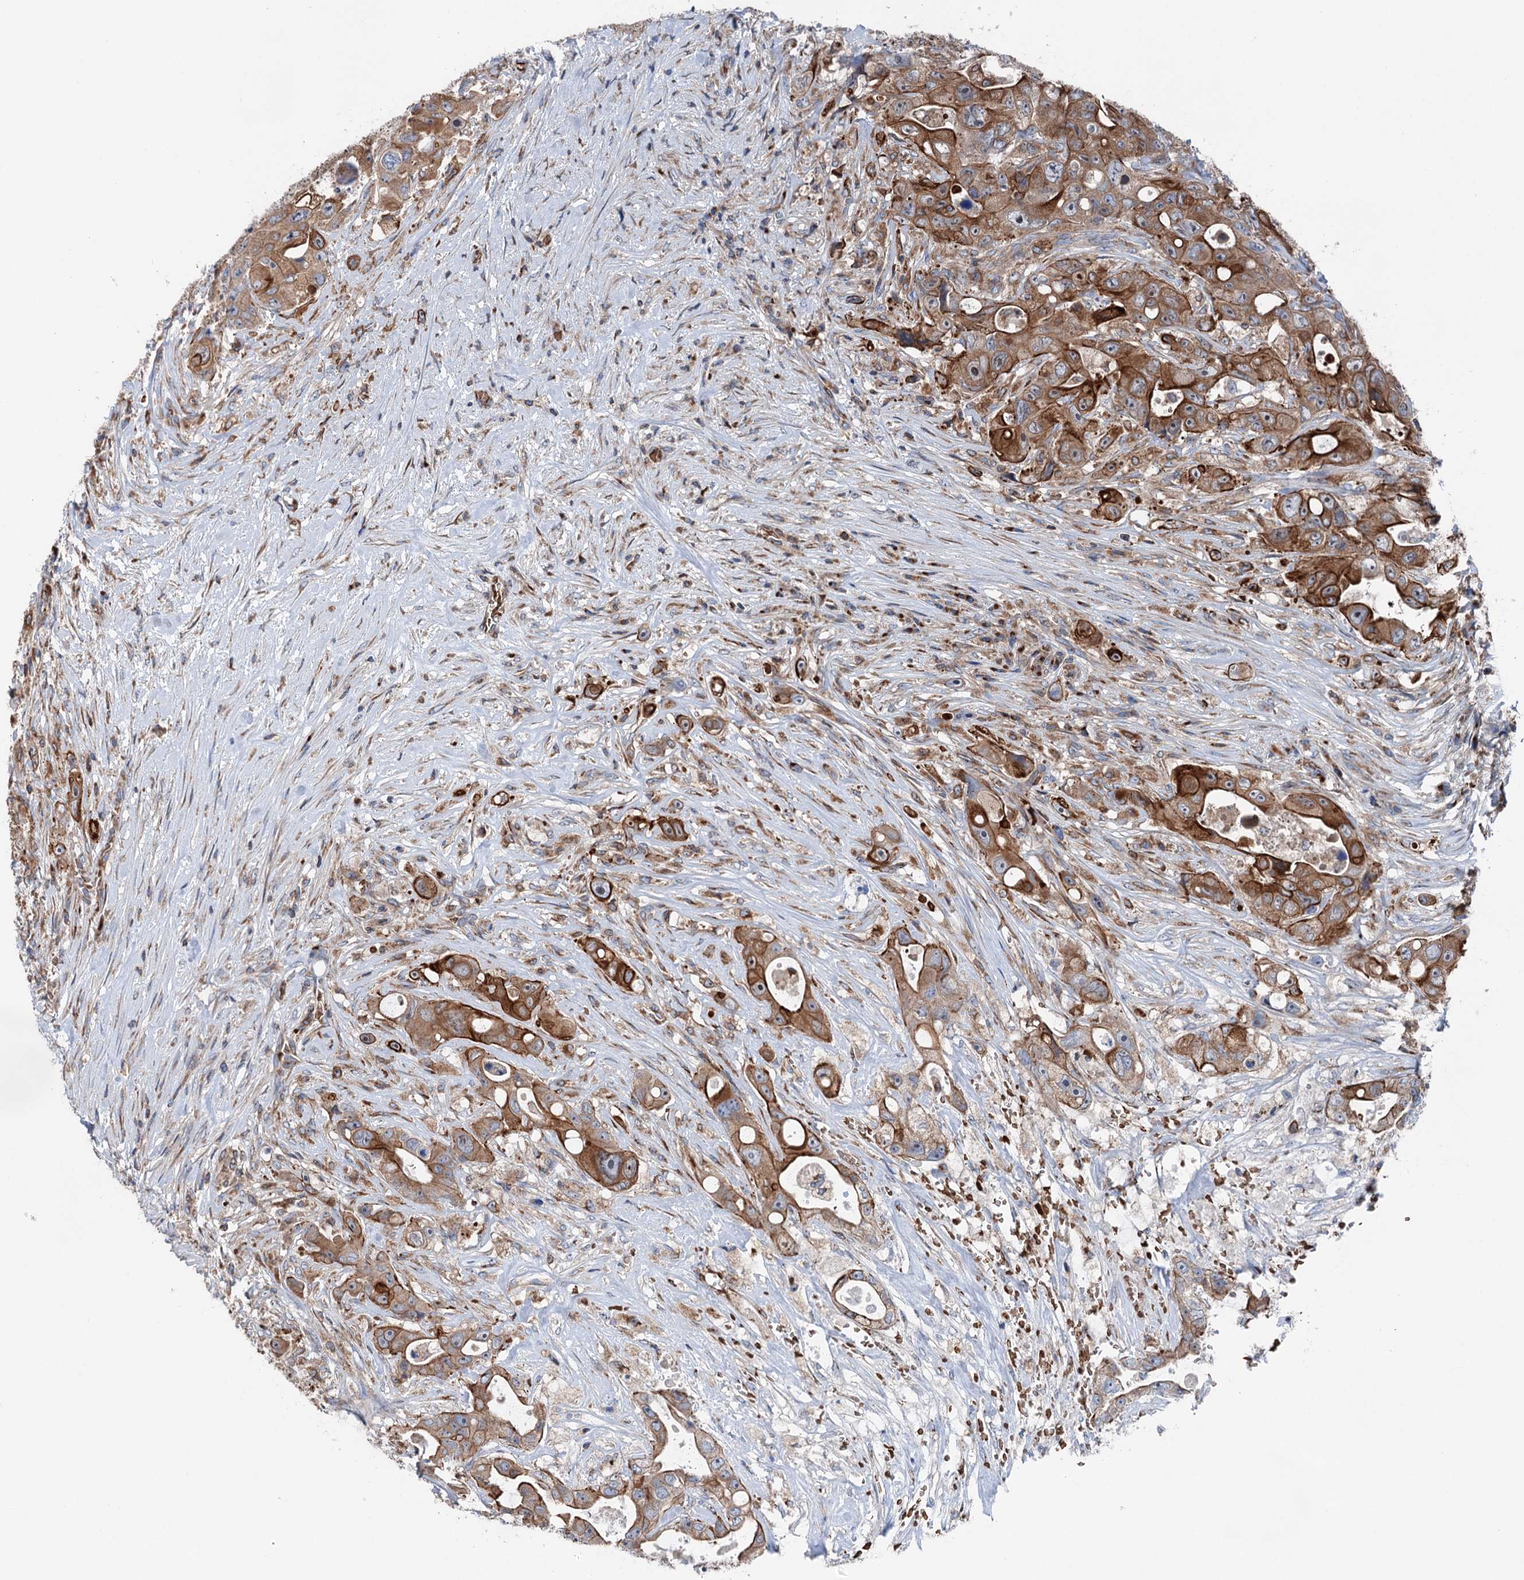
{"staining": {"intensity": "strong", "quantity": ">75%", "location": "cytoplasmic/membranous"}, "tissue": "colorectal cancer", "cell_type": "Tumor cells", "image_type": "cancer", "snomed": [{"axis": "morphology", "description": "Adenocarcinoma, NOS"}, {"axis": "topography", "description": "Colon"}], "caption": "Brown immunohistochemical staining in colorectal cancer (adenocarcinoma) demonstrates strong cytoplasmic/membranous positivity in approximately >75% of tumor cells.", "gene": "EIPR1", "patient": {"sex": "female", "age": 46}}